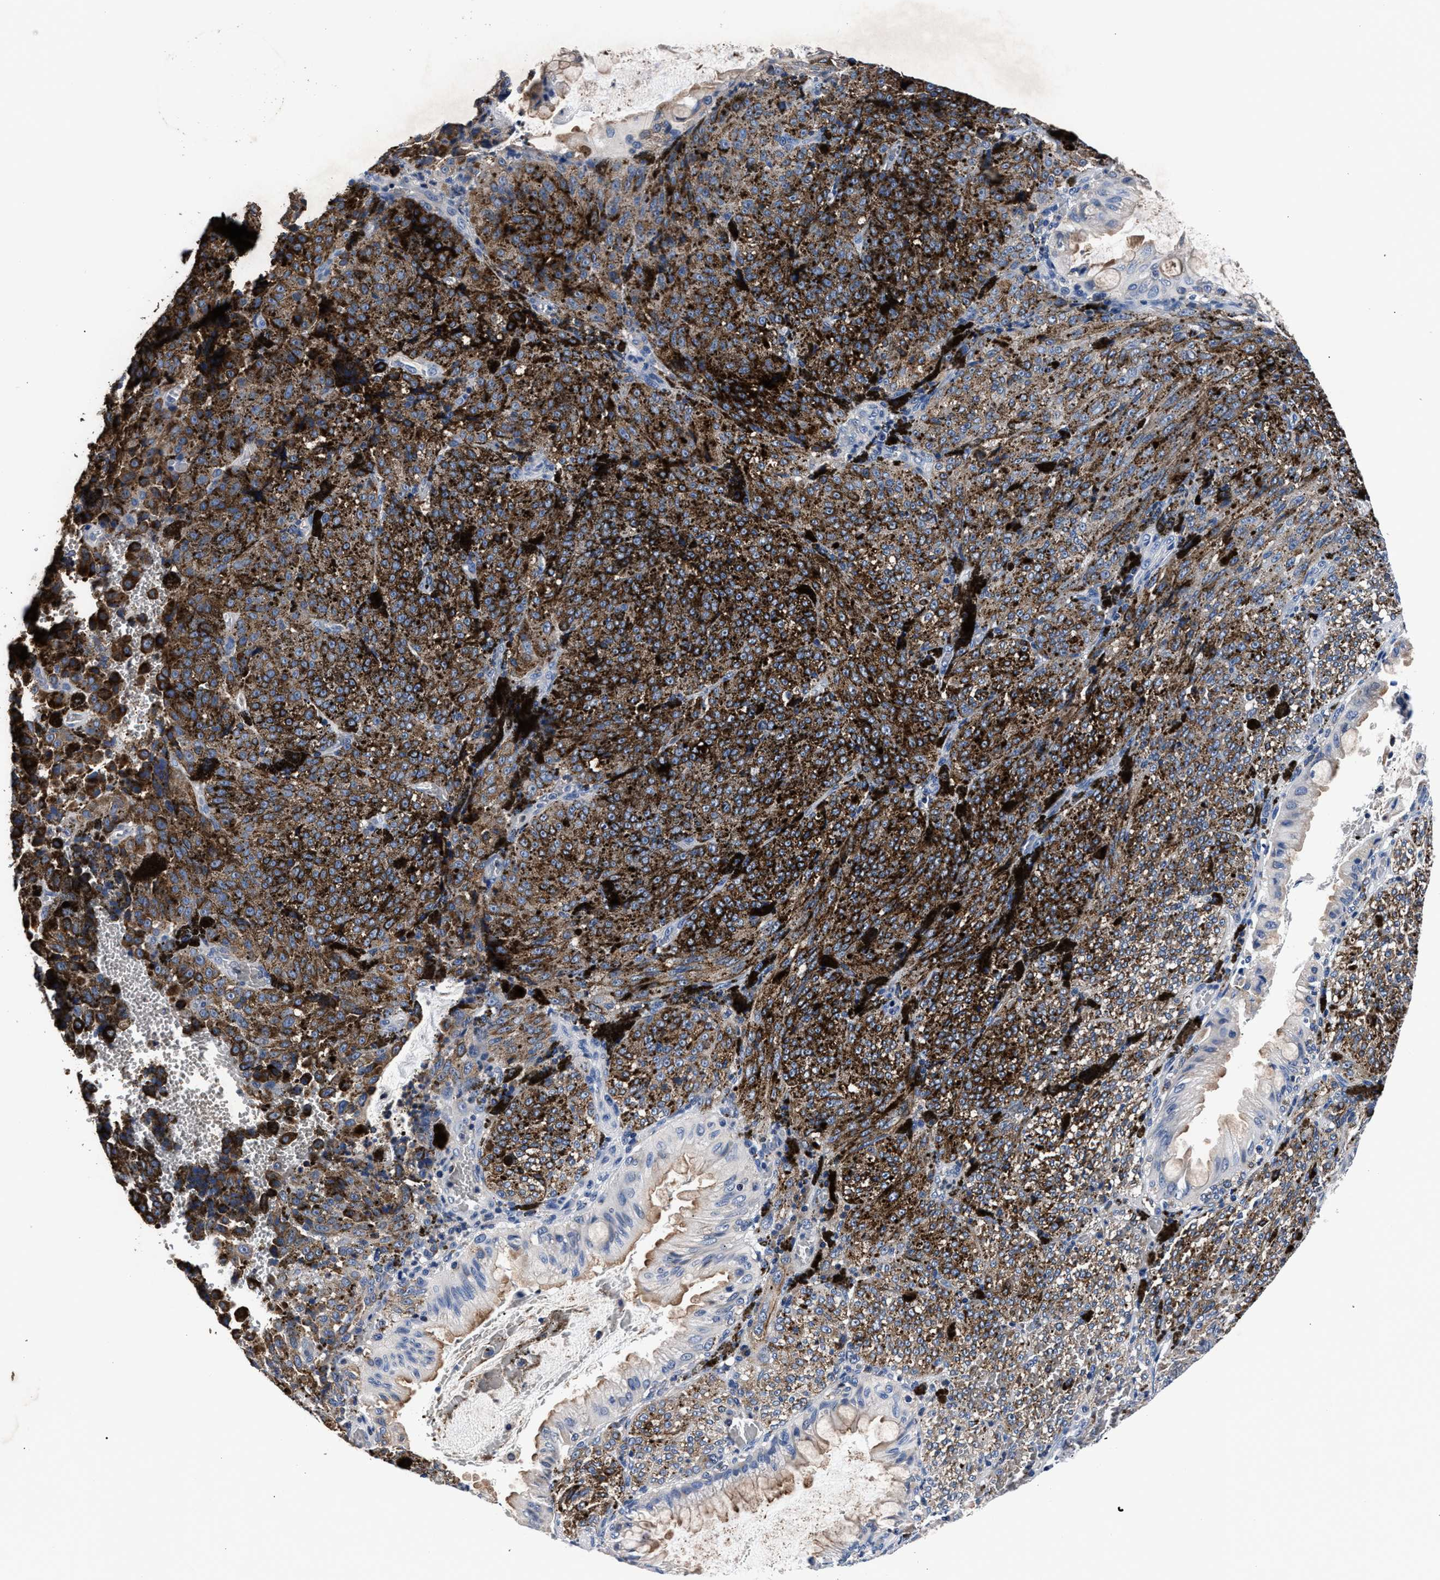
{"staining": {"intensity": "negative", "quantity": "none", "location": "none"}, "tissue": "melanoma", "cell_type": "Tumor cells", "image_type": "cancer", "snomed": [{"axis": "morphology", "description": "Malignant melanoma, NOS"}, {"axis": "topography", "description": "Rectum"}], "caption": "The IHC image has no significant positivity in tumor cells of melanoma tissue. (Brightfield microscopy of DAB (3,3'-diaminobenzidine) immunohistochemistry (IHC) at high magnification).", "gene": "PHF24", "patient": {"sex": "female", "age": 81}}